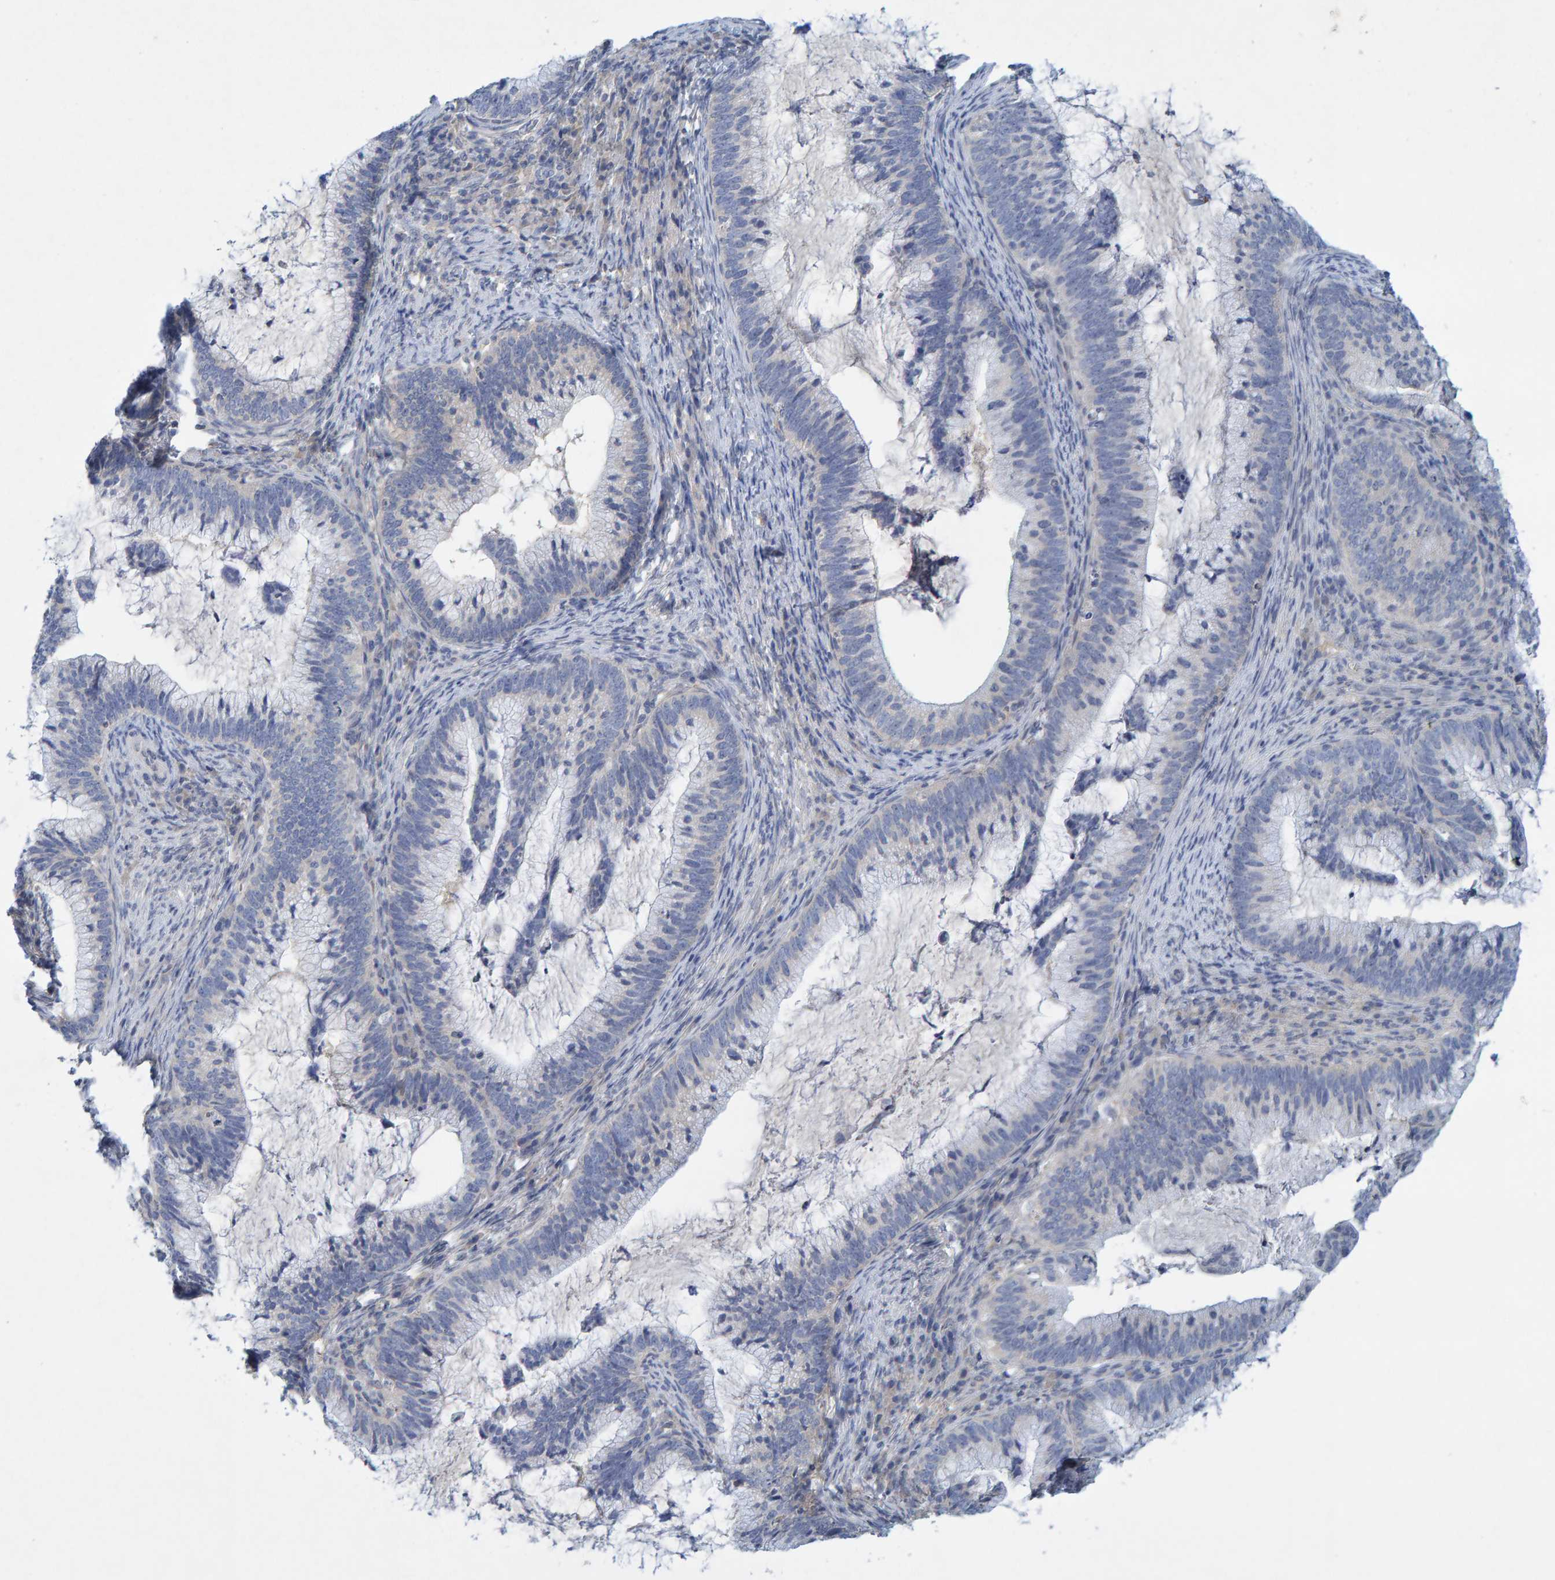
{"staining": {"intensity": "negative", "quantity": "none", "location": "none"}, "tissue": "cervical cancer", "cell_type": "Tumor cells", "image_type": "cancer", "snomed": [{"axis": "morphology", "description": "Adenocarcinoma, NOS"}, {"axis": "topography", "description": "Cervix"}], "caption": "A histopathology image of cervical cancer stained for a protein shows no brown staining in tumor cells.", "gene": "ALAD", "patient": {"sex": "female", "age": 36}}